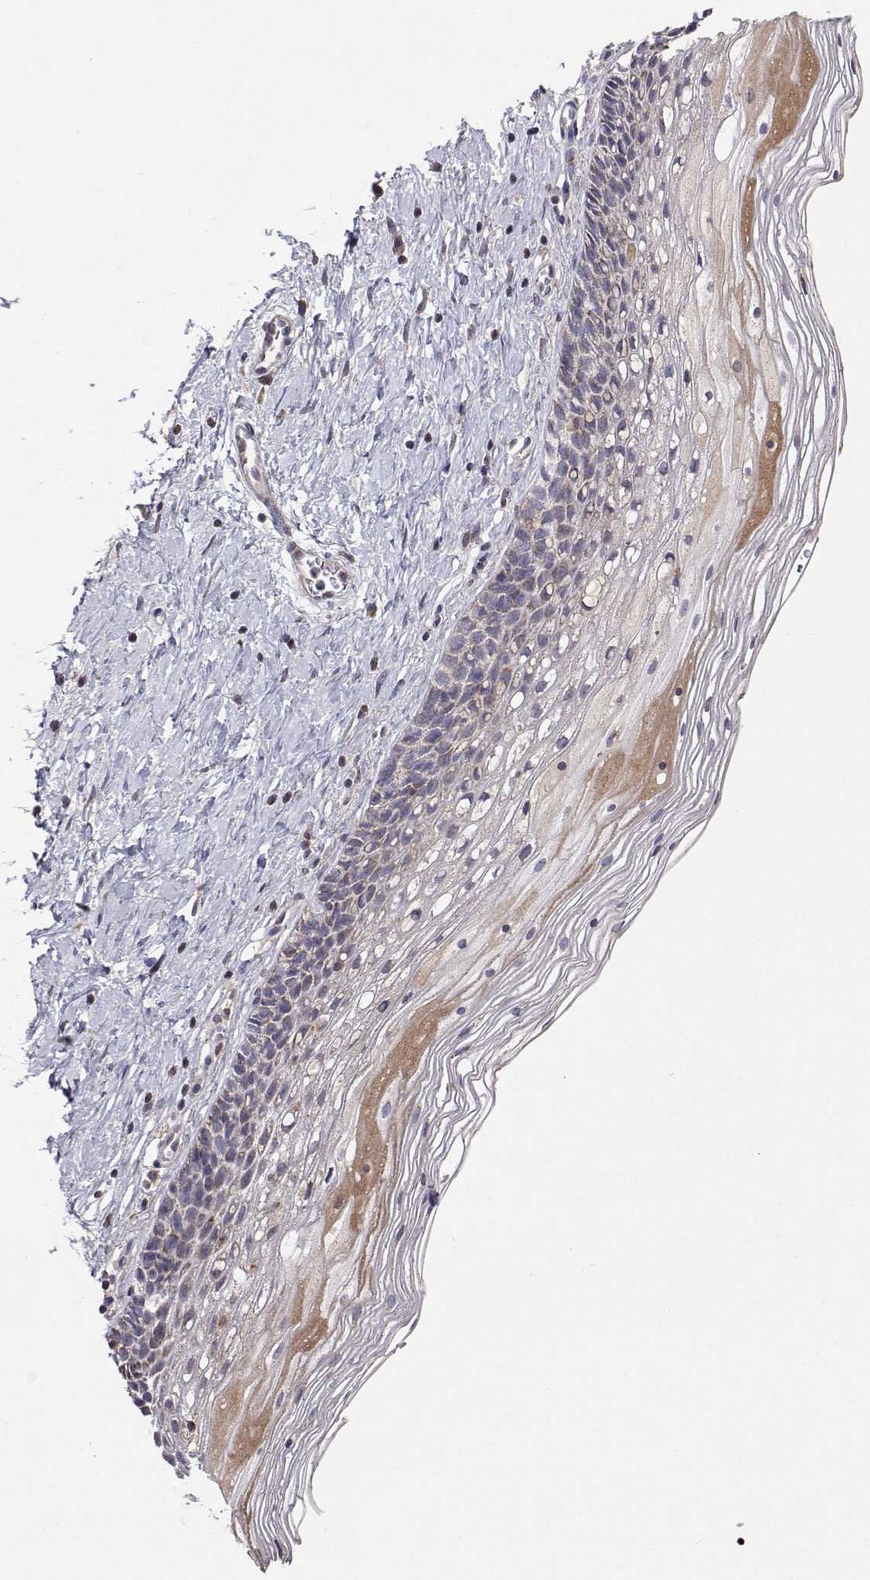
{"staining": {"intensity": "weak", "quantity": "25%-75%", "location": "cytoplasmic/membranous"}, "tissue": "cervix", "cell_type": "Glandular cells", "image_type": "normal", "snomed": [{"axis": "morphology", "description": "Normal tissue, NOS"}, {"axis": "topography", "description": "Cervix"}], "caption": "Cervix stained with DAB (3,3'-diaminobenzidine) immunohistochemistry (IHC) exhibits low levels of weak cytoplasmic/membranous expression in approximately 25%-75% of glandular cells. (DAB IHC, brown staining for protein, blue staining for nuclei).", "gene": "MRPL3", "patient": {"sex": "female", "age": 34}}